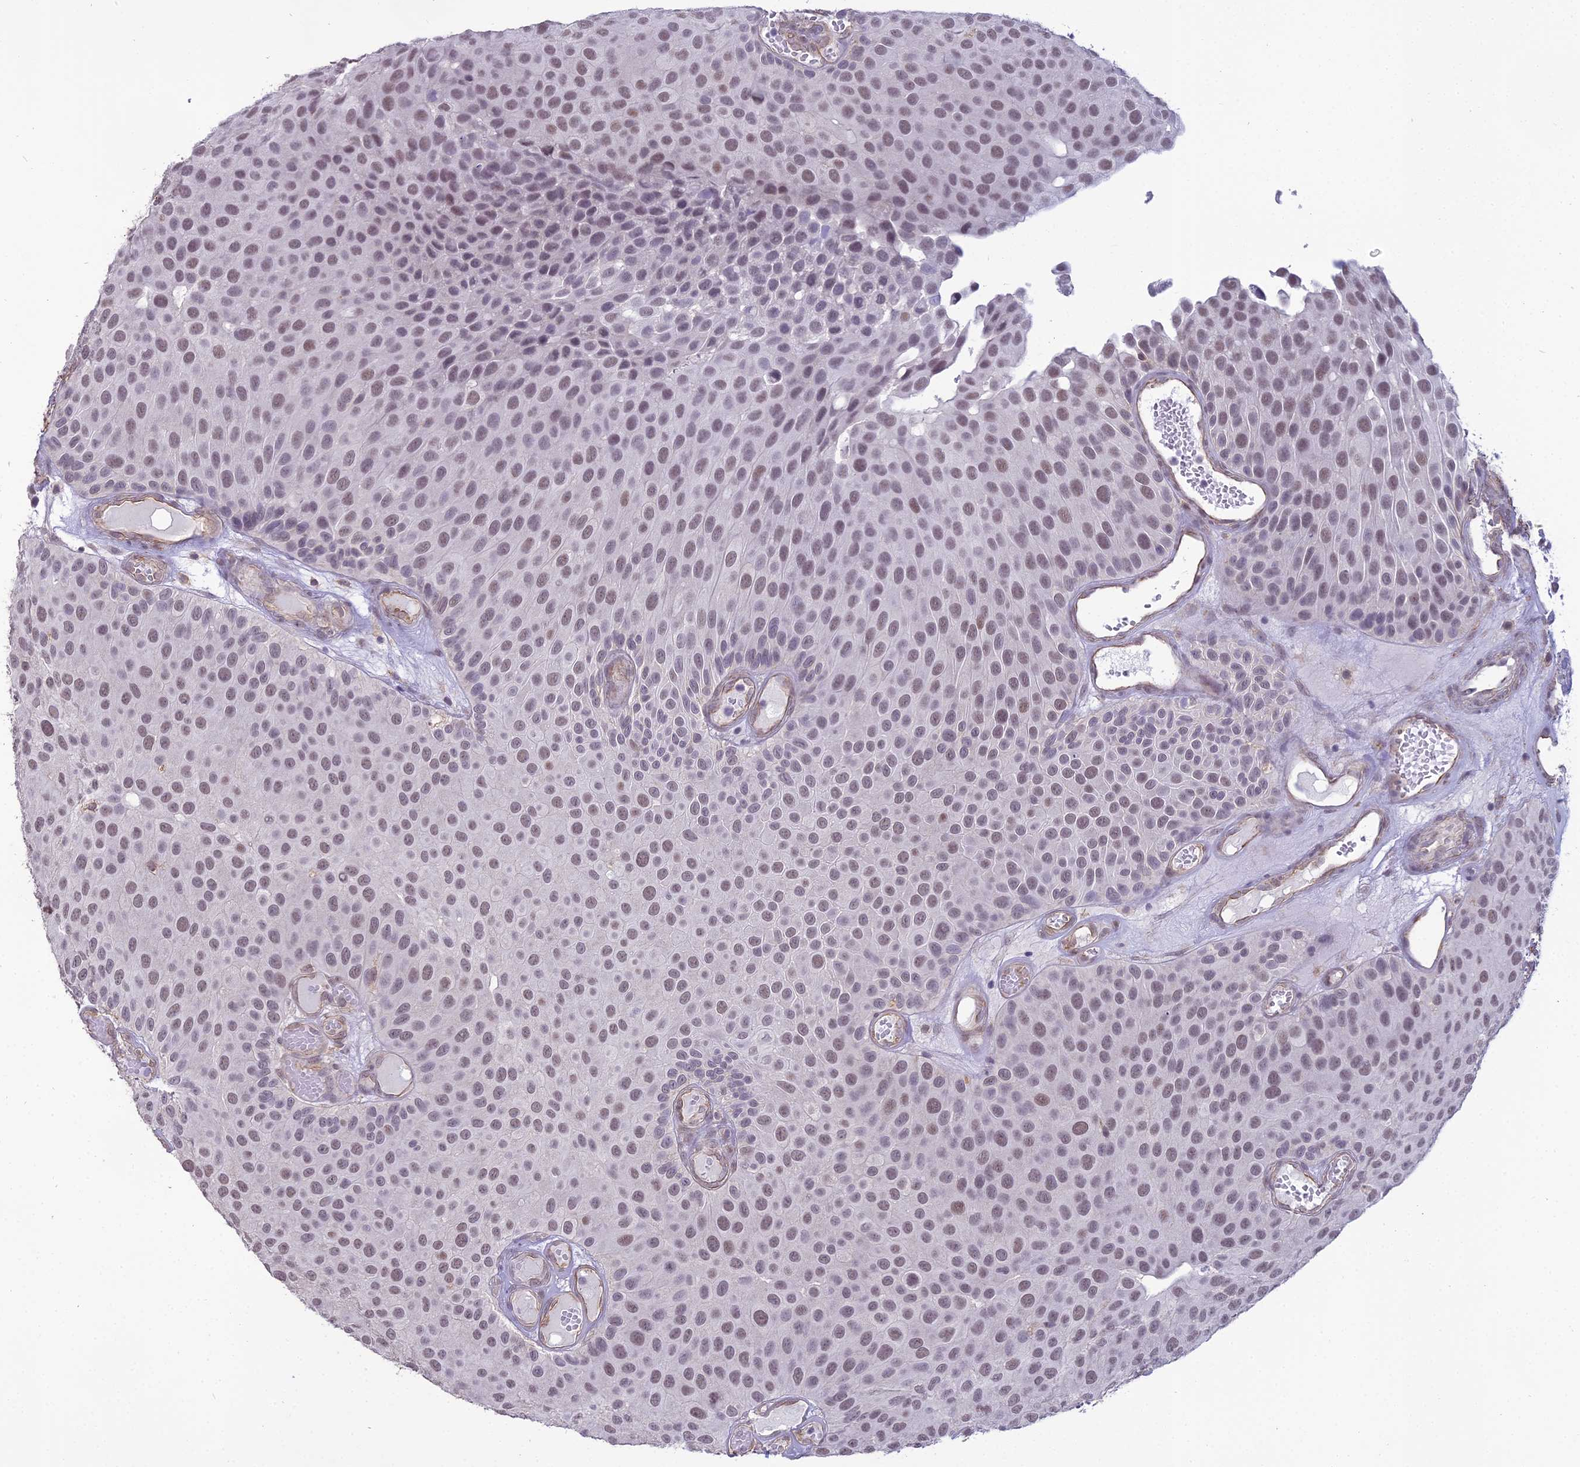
{"staining": {"intensity": "moderate", "quantity": ">75%", "location": "nuclear"}, "tissue": "urothelial cancer", "cell_type": "Tumor cells", "image_type": "cancer", "snomed": [{"axis": "morphology", "description": "Urothelial carcinoma, Low grade"}, {"axis": "topography", "description": "Urinary bladder"}], "caption": "Immunohistochemistry (IHC) histopathology image of urothelial carcinoma (low-grade) stained for a protein (brown), which demonstrates medium levels of moderate nuclear positivity in approximately >75% of tumor cells.", "gene": "BLNK", "patient": {"sex": "male", "age": 89}}